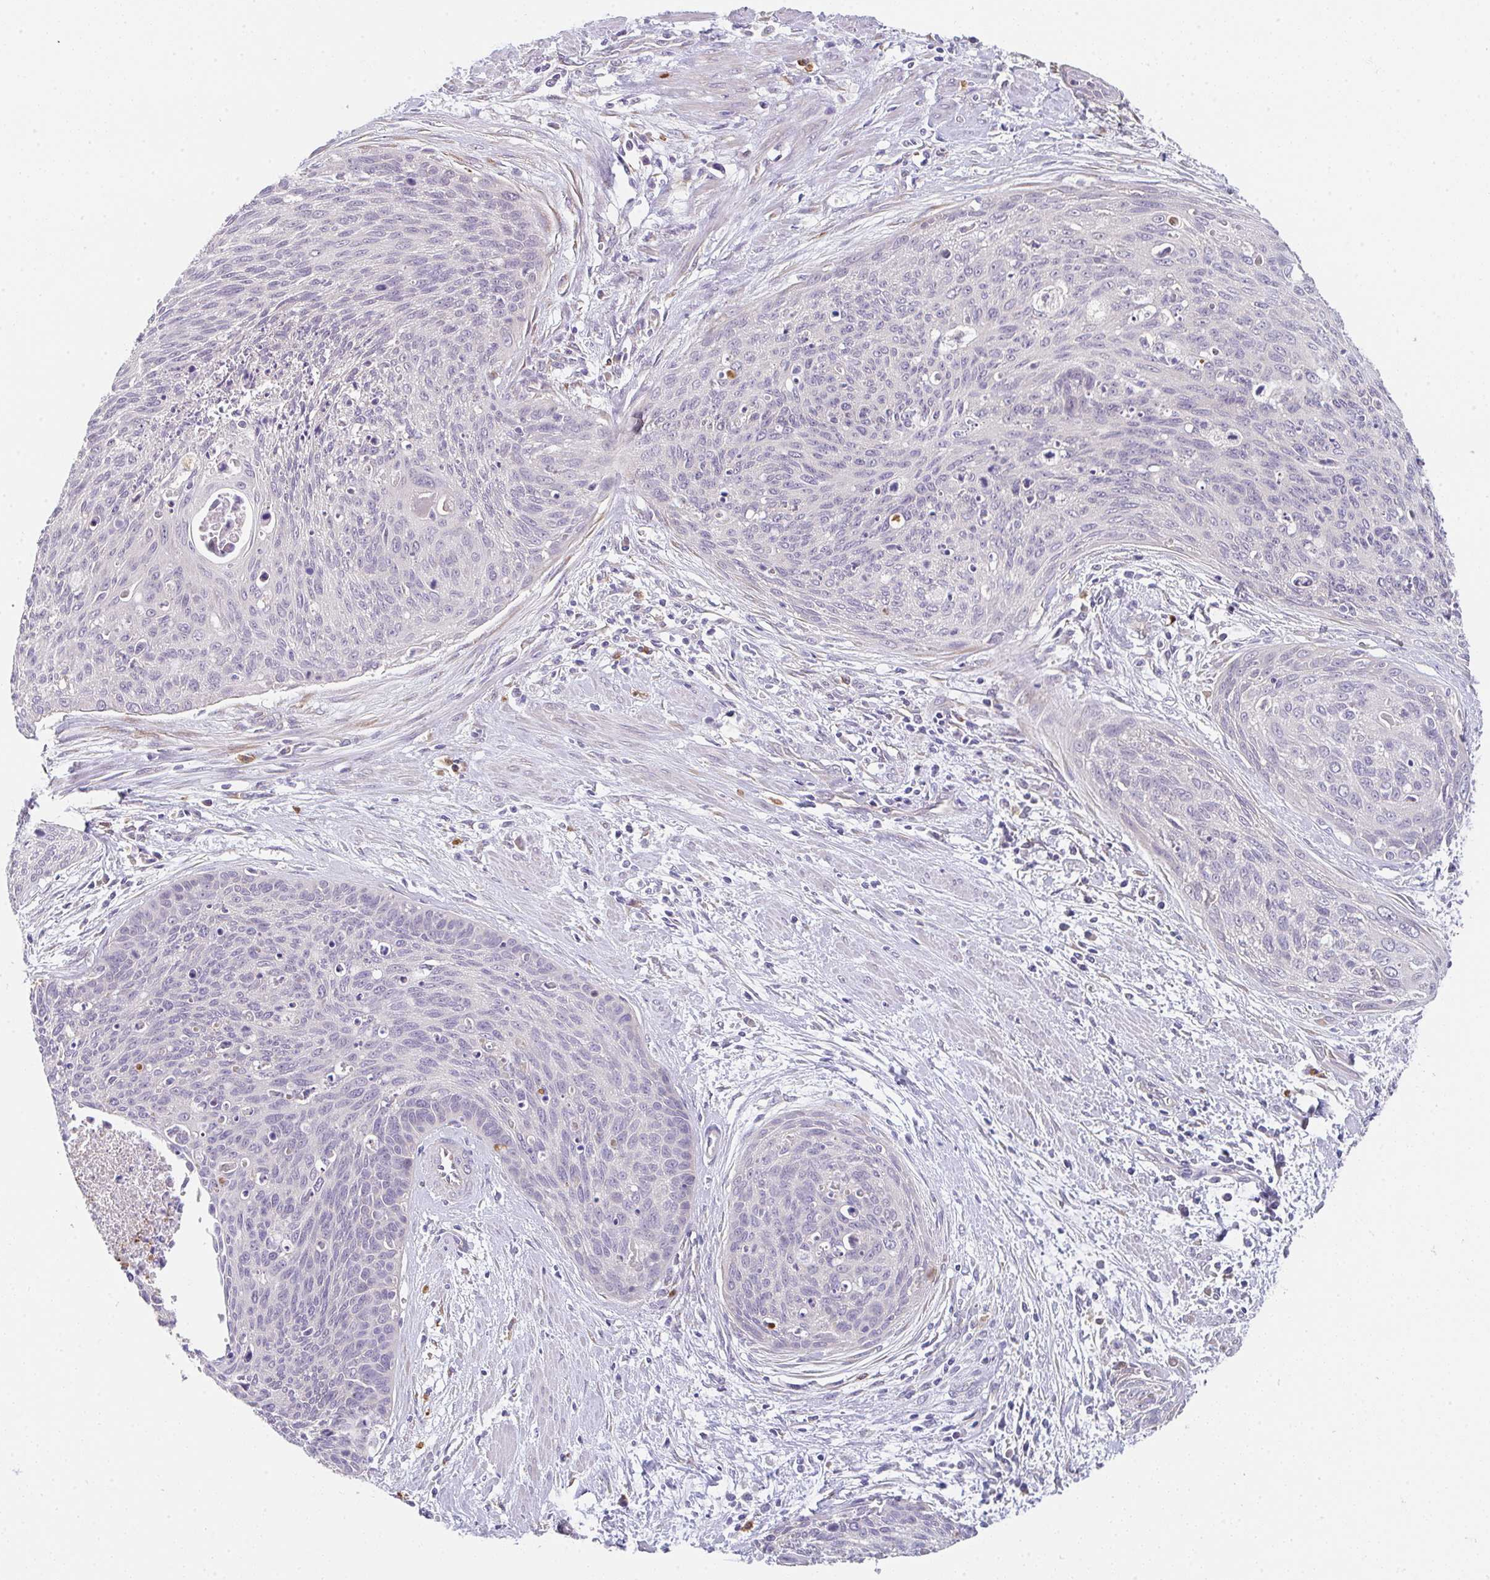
{"staining": {"intensity": "negative", "quantity": "none", "location": "none"}, "tissue": "cervical cancer", "cell_type": "Tumor cells", "image_type": "cancer", "snomed": [{"axis": "morphology", "description": "Squamous cell carcinoma, NOS"}, {"axis": "topography", "description": "Cervix"}], "caption": "Immunohistochemistry (IHC) of cervical cancer exhibits no positivity in tumor cells.", "gene": "TSPAN31", "patient": {"sex": "female", "age": 55}}